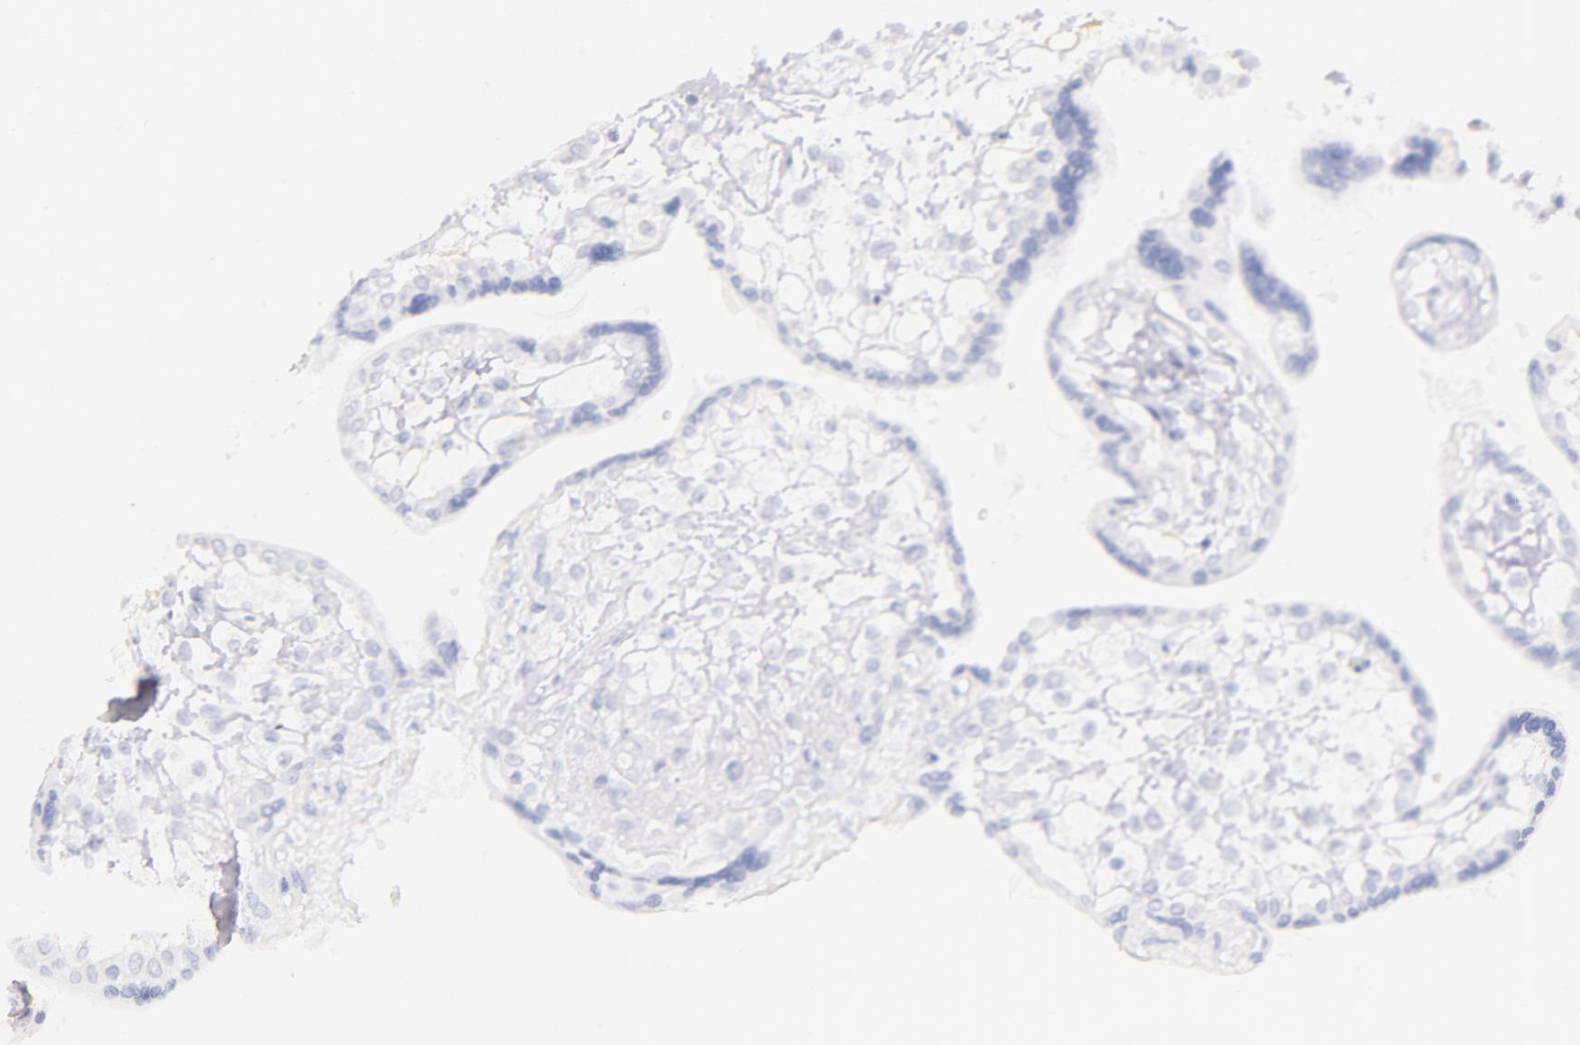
{"staining": {"intensity": "negative", "quantity": "none", "location": "none"}, "tissue": "placenta", "cell_type": "Decidual cells", "image_type": "normal", "snomed": [{"axis": "morphology", "description": "Normal tissue, NOS"}, {"axis": "topography", "description": "Placenta"}], "caption": "Immunohistochemistry (IHC) histopathology image of unremarkable human placenta stained for a protein (brown), which exhibits no expression in decidual cells. (DAB (3,3'-diaminobenzidine) immunohistochemistry with hematoxylin counter stain).", "gene": "CD44", "patient": {"sex": "female", "age": 31}}